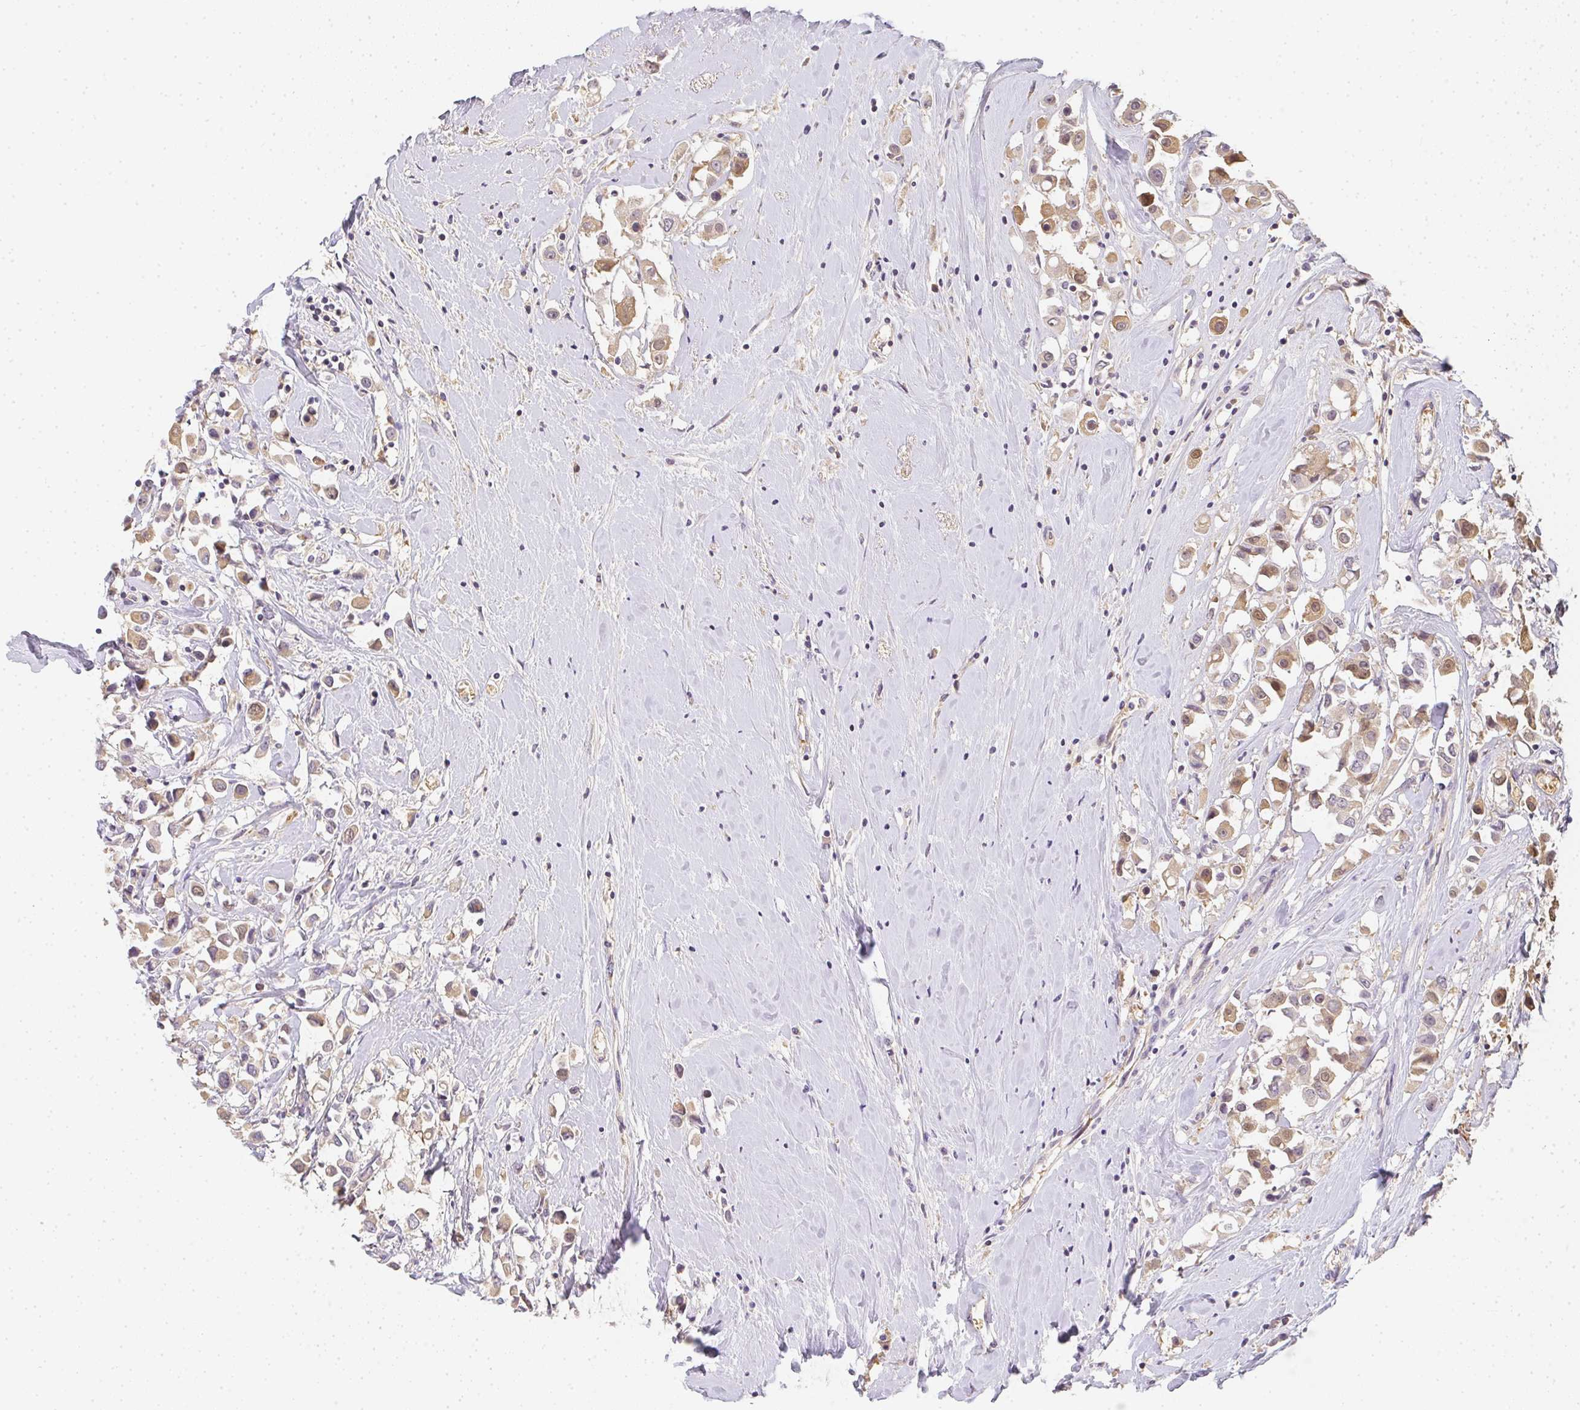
{"staining": {"intensity": "weak", "quantity": "25%-75%", "location": "cytoplasmic/membranous,nuclear"}, "tissue": "breast cancer", "cell_type": "Tumor cells", "image_type": "cancer", "snomed": [{"axis": "morphology", "description": "Duct carcinoma"}, {"axis": "topography", "description": "Breast"}], "caption": "Breast cancer (infiltrating ductal carcinoma) was stained to show a protein in brown. There is low levels of weak cytoplasmic/membranous and nuclear positivity in approximately 25%-75% of tumor cells.", "gene": "SLC35B3", "patient": {"sex": "female", "age": 61}}